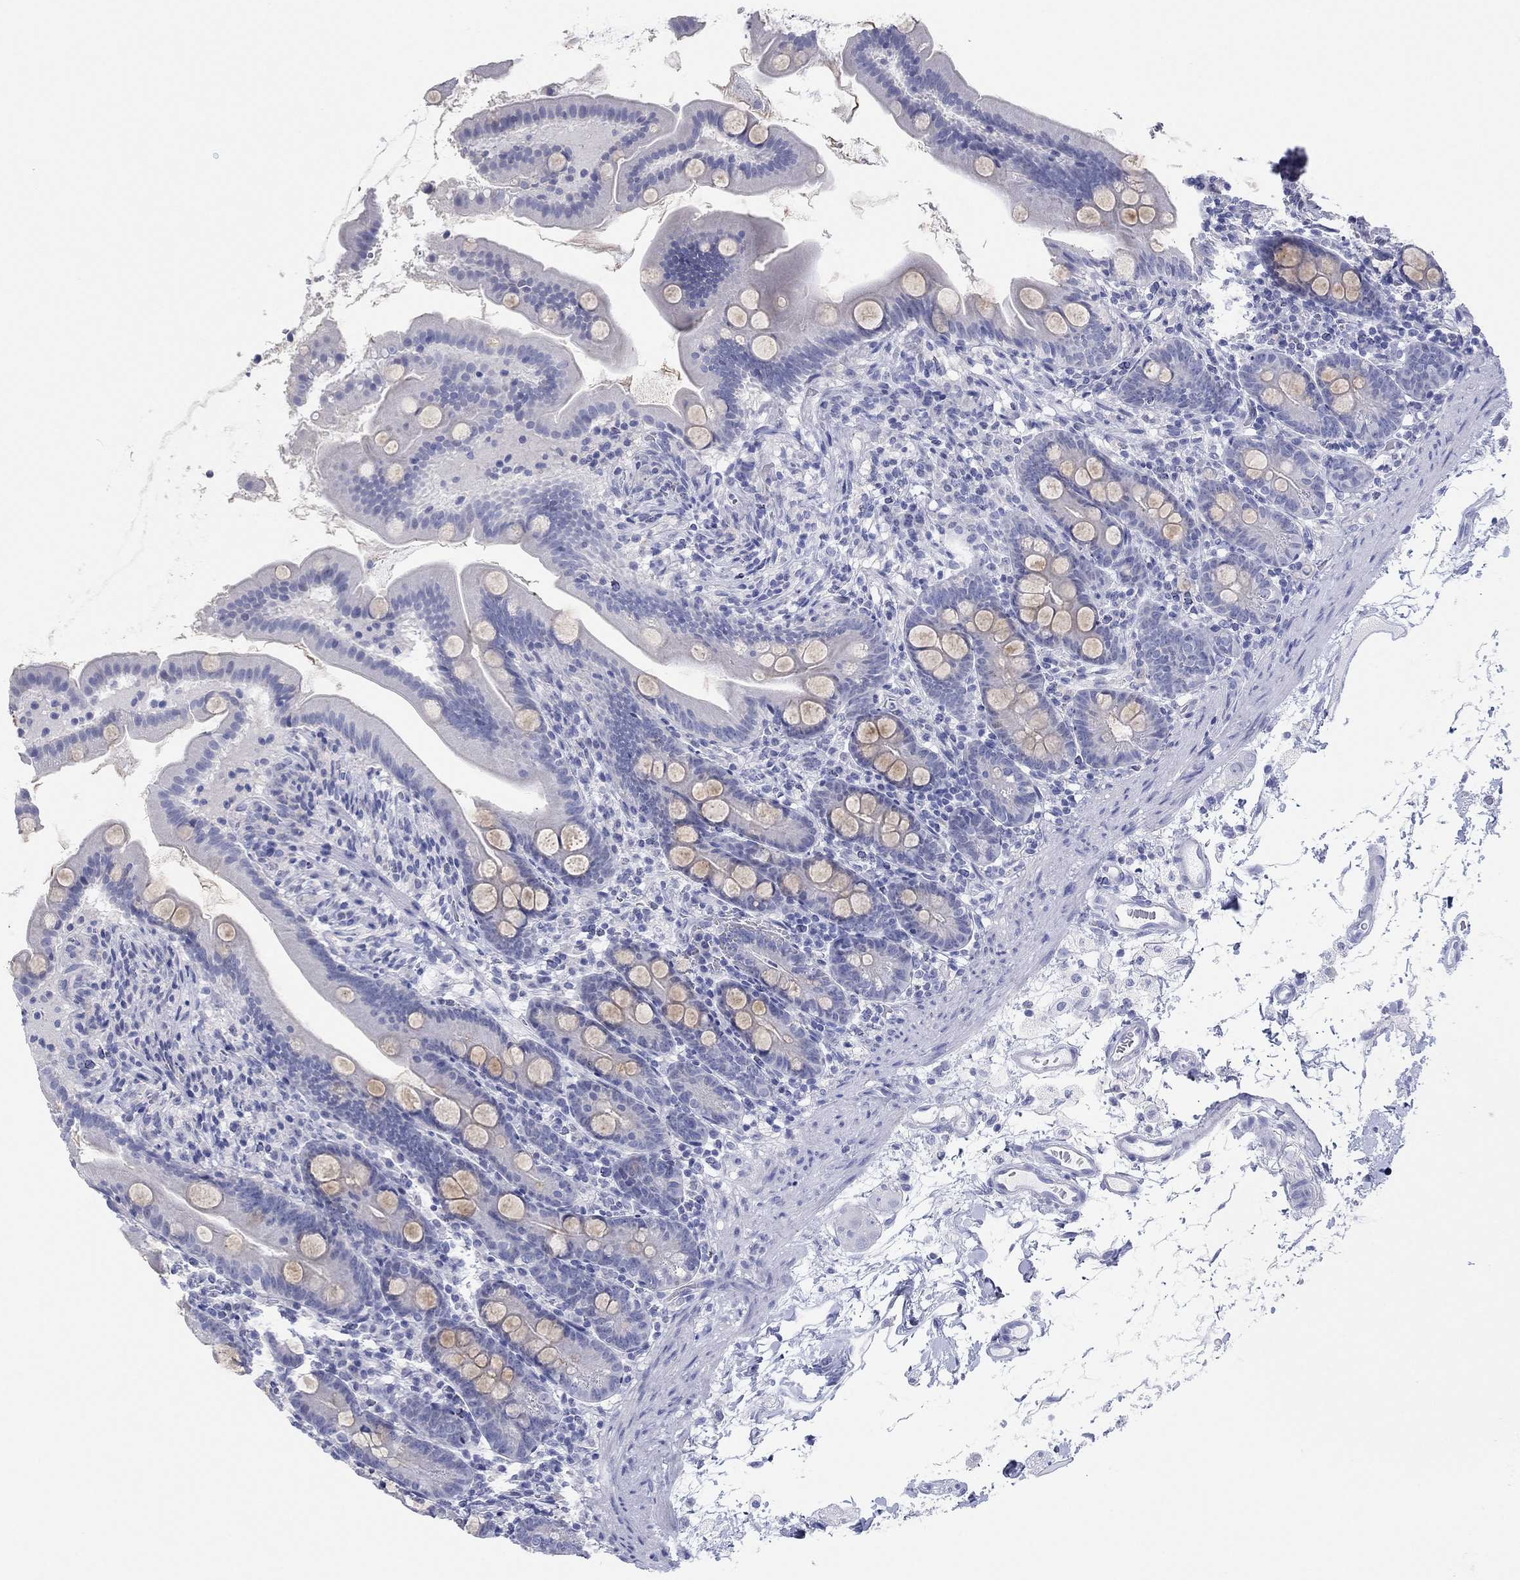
{"staining": {"intensity": "negative", "quantity": "none", "location": "none"}, "tissue": "small intestine", "cell_type": "Glandular cells", "image_type": "normal", "snomed": [{"axis": "morphology", "description": "Normal tissue, NOS"}, {"axis": "topography", "description": "Small intestine"}], "caption": "Immunohistochemistry (IHC) image of benign human small intestine stained for a protein (brown), which displays no positivity in glandular cells.", "gene": "MAGEB6", "patient": {"sex": "female", "age": 44}}